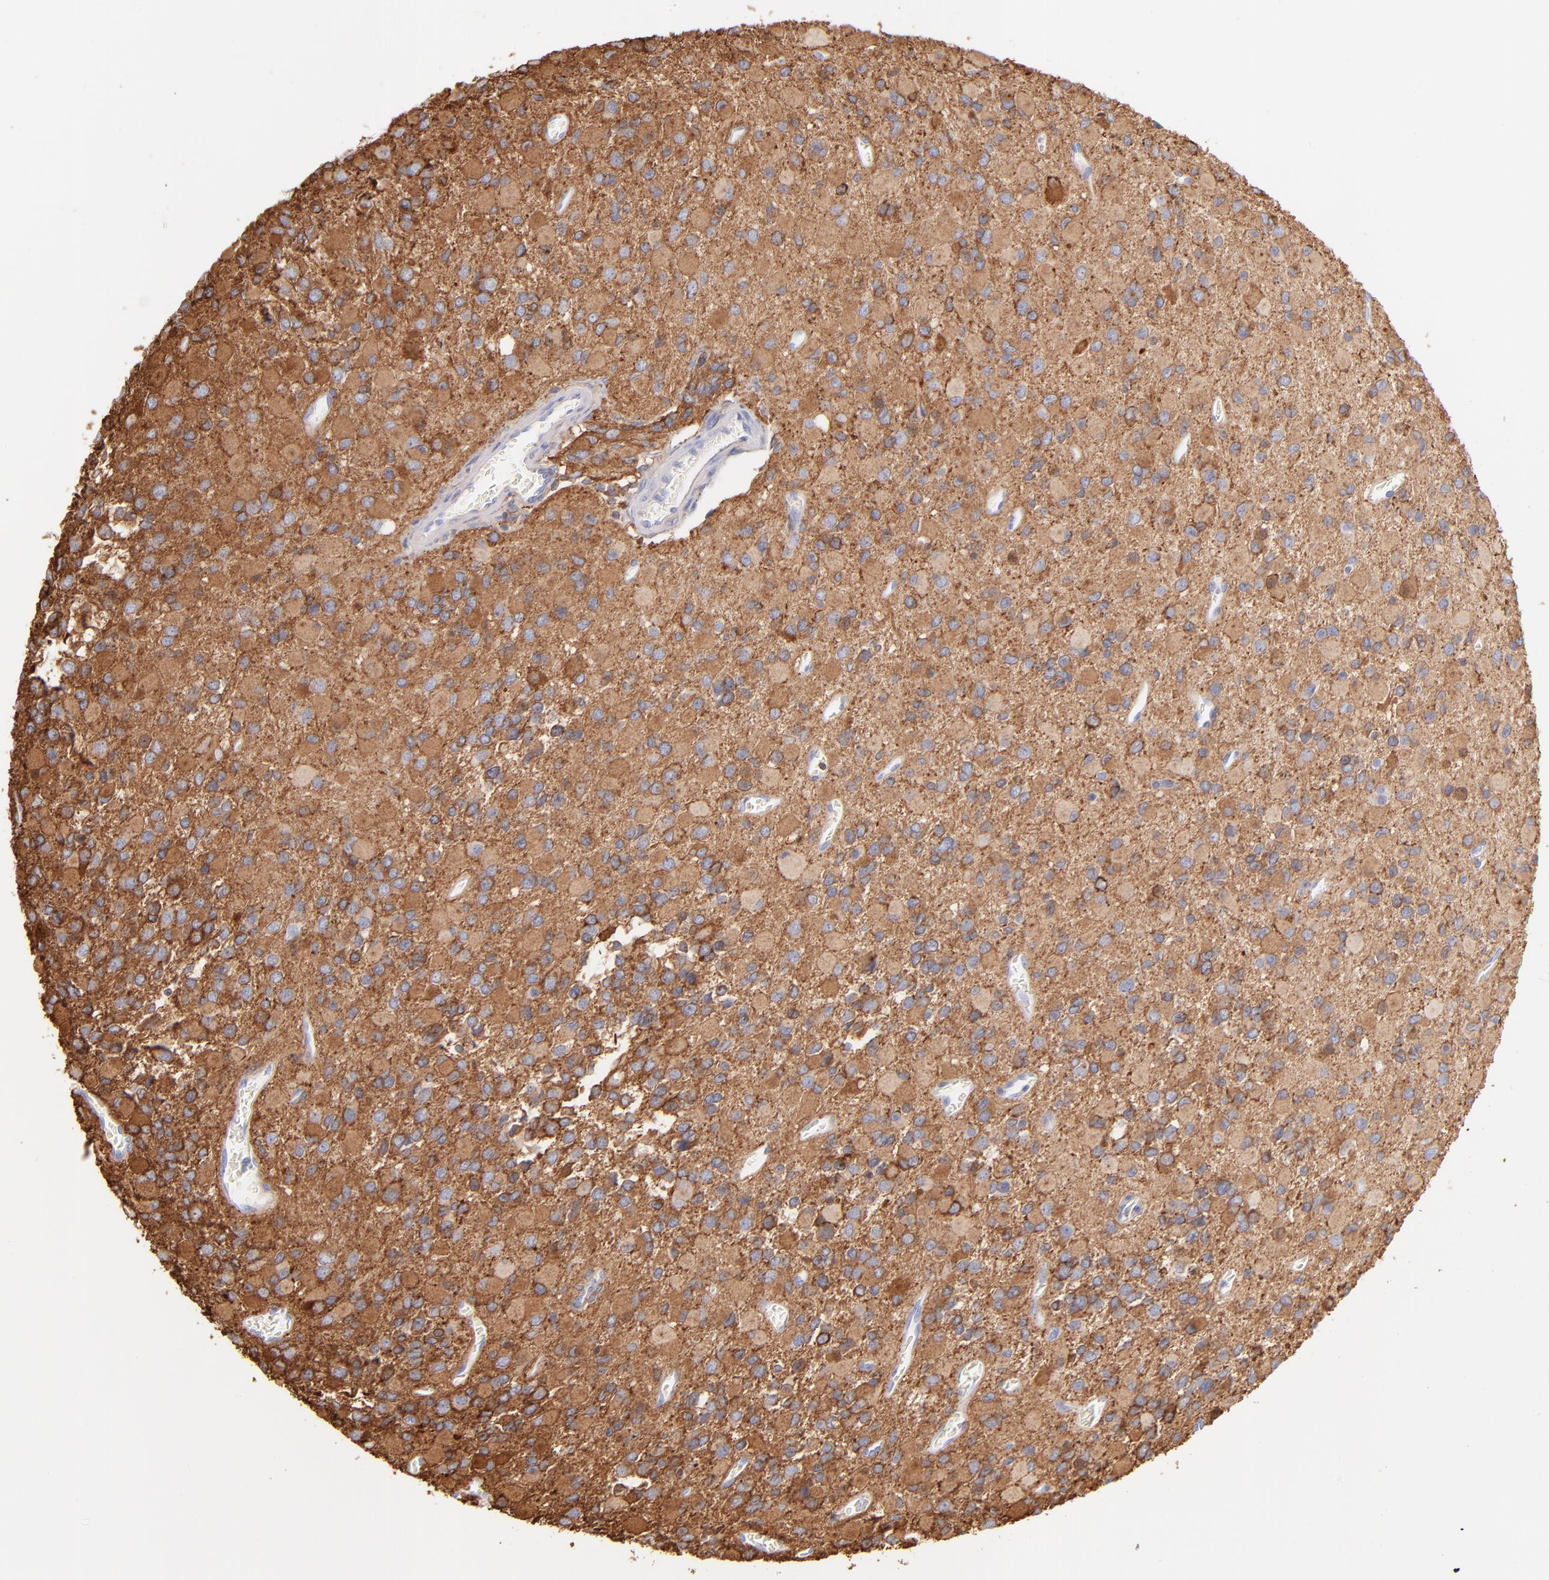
{"staining": {"intensity": "moderate", "quantity": ">75%", "location": "cytoplasmic/membranous"}, "tissue": "glioma", "cell_type": "Tumor cells", "image_type": "cancer", "snomed": [{"axis": "morphology", "description": "Glioma, malignant, Low grade"}, {"axis": "topography", "description": "Brain"}], "caption": "The immunohistochemical stain shows moderate cytoplasmic/membranous expression in tumor cells of low-grade glioma (malignant) tissue.", "gene": "PRKCA", "patient": {"sex": "male", "age": 42}}